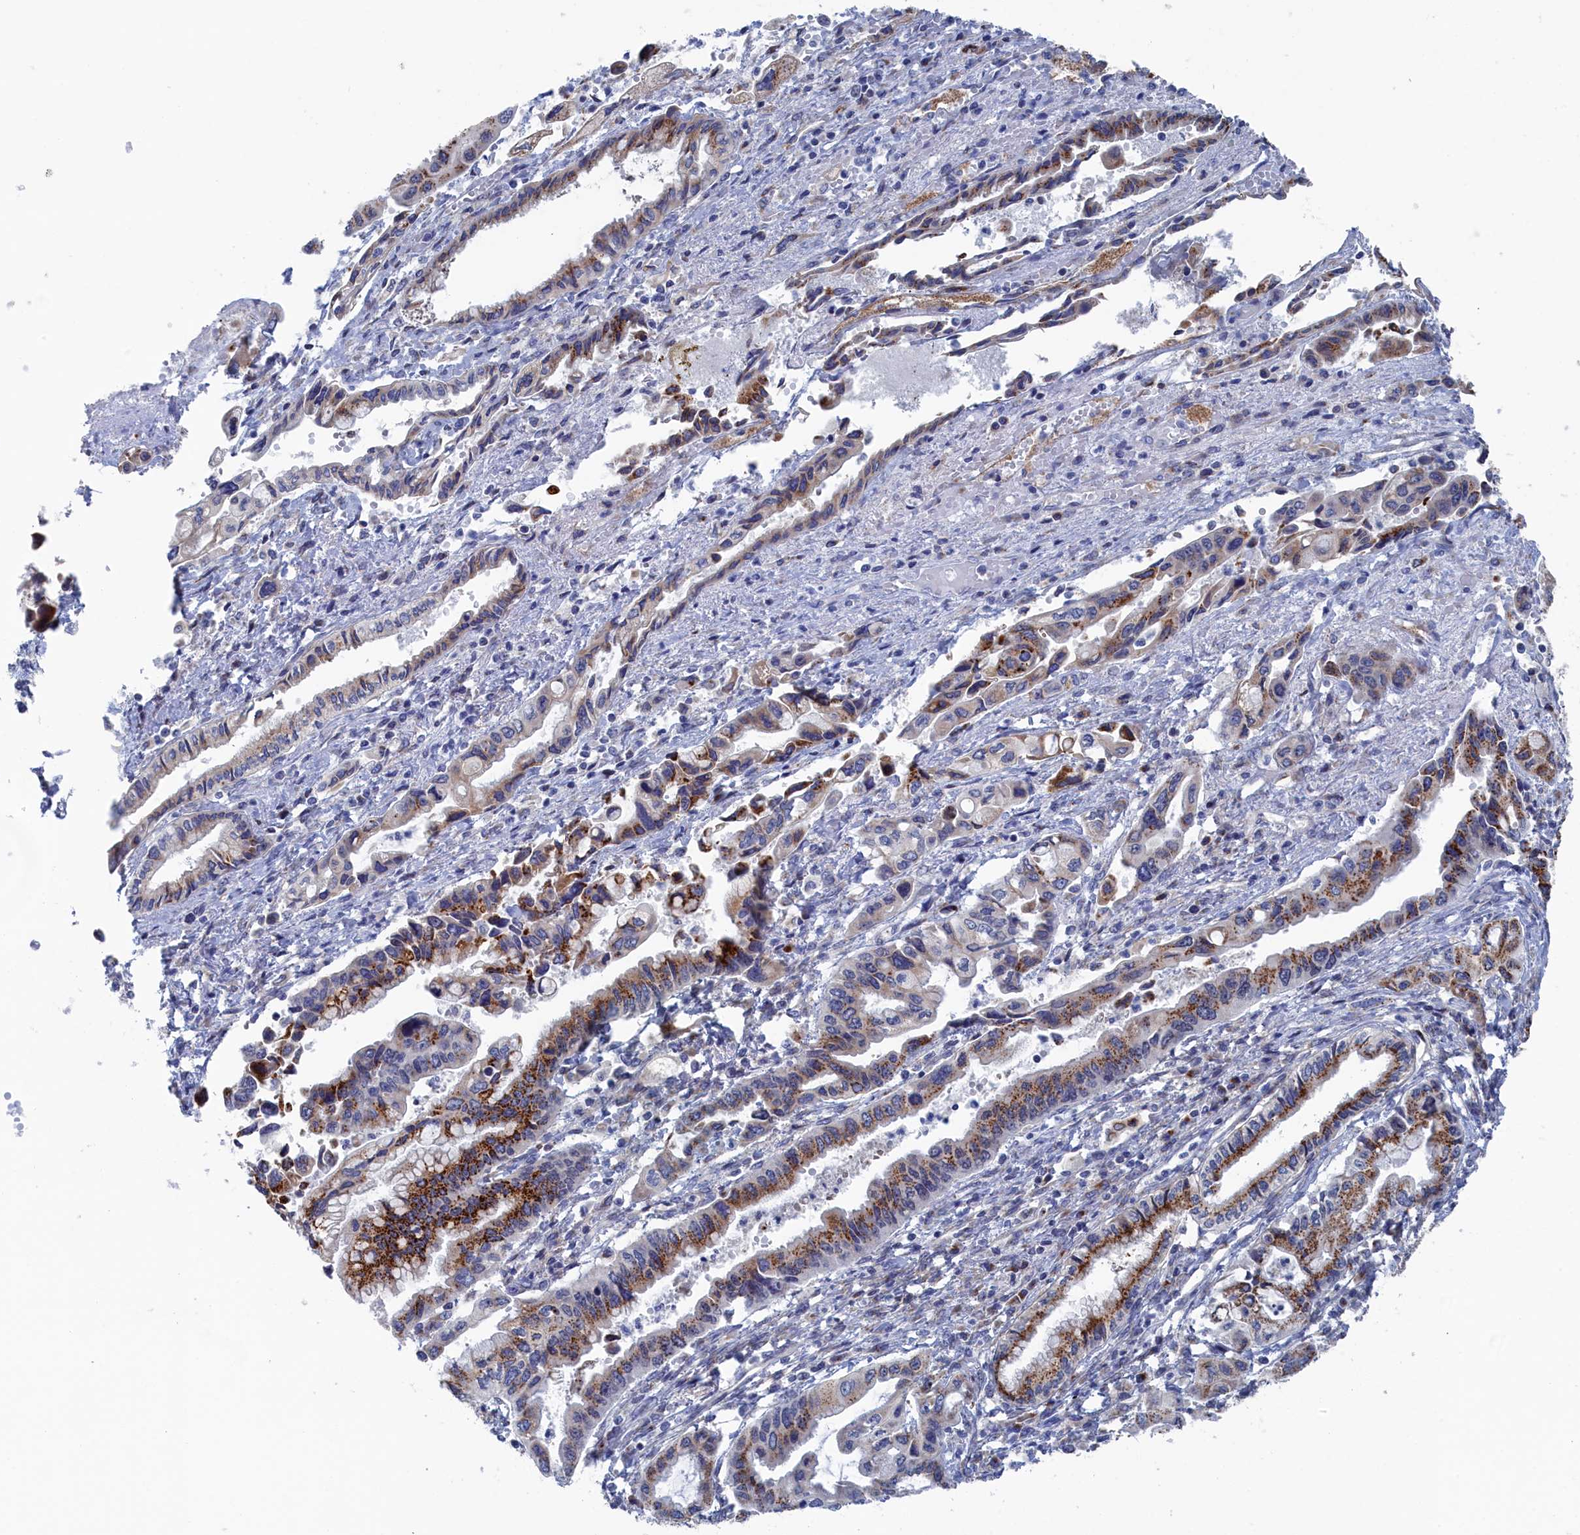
{"staining": {"intensity": "moderate", "quantity": "25%-75%", "location": "cytoplasmic/membranous"}, "tissue": "pancreatic cancer", "cell_type": "Tumor cells", "image_type": "cancer", "snomed": [{"axis": "morphology", "description": "Adenocarcinoma, NOS"}, {"axis": "topography", "description": "Pancreas"}], "caption": "Immunohistochemical staining of human pancreatic adenocarcinoma exhibits moderate cytoplasmic/membranous protein expression in approximately 25%-75% of tumor cells. The staining is performed using DAB brown chromogen to label protein expression. The nuclei are counter-stained blue using hematoxylin.", "gene": "IRX1", "patient": {"sex": "female", "age": 50}}